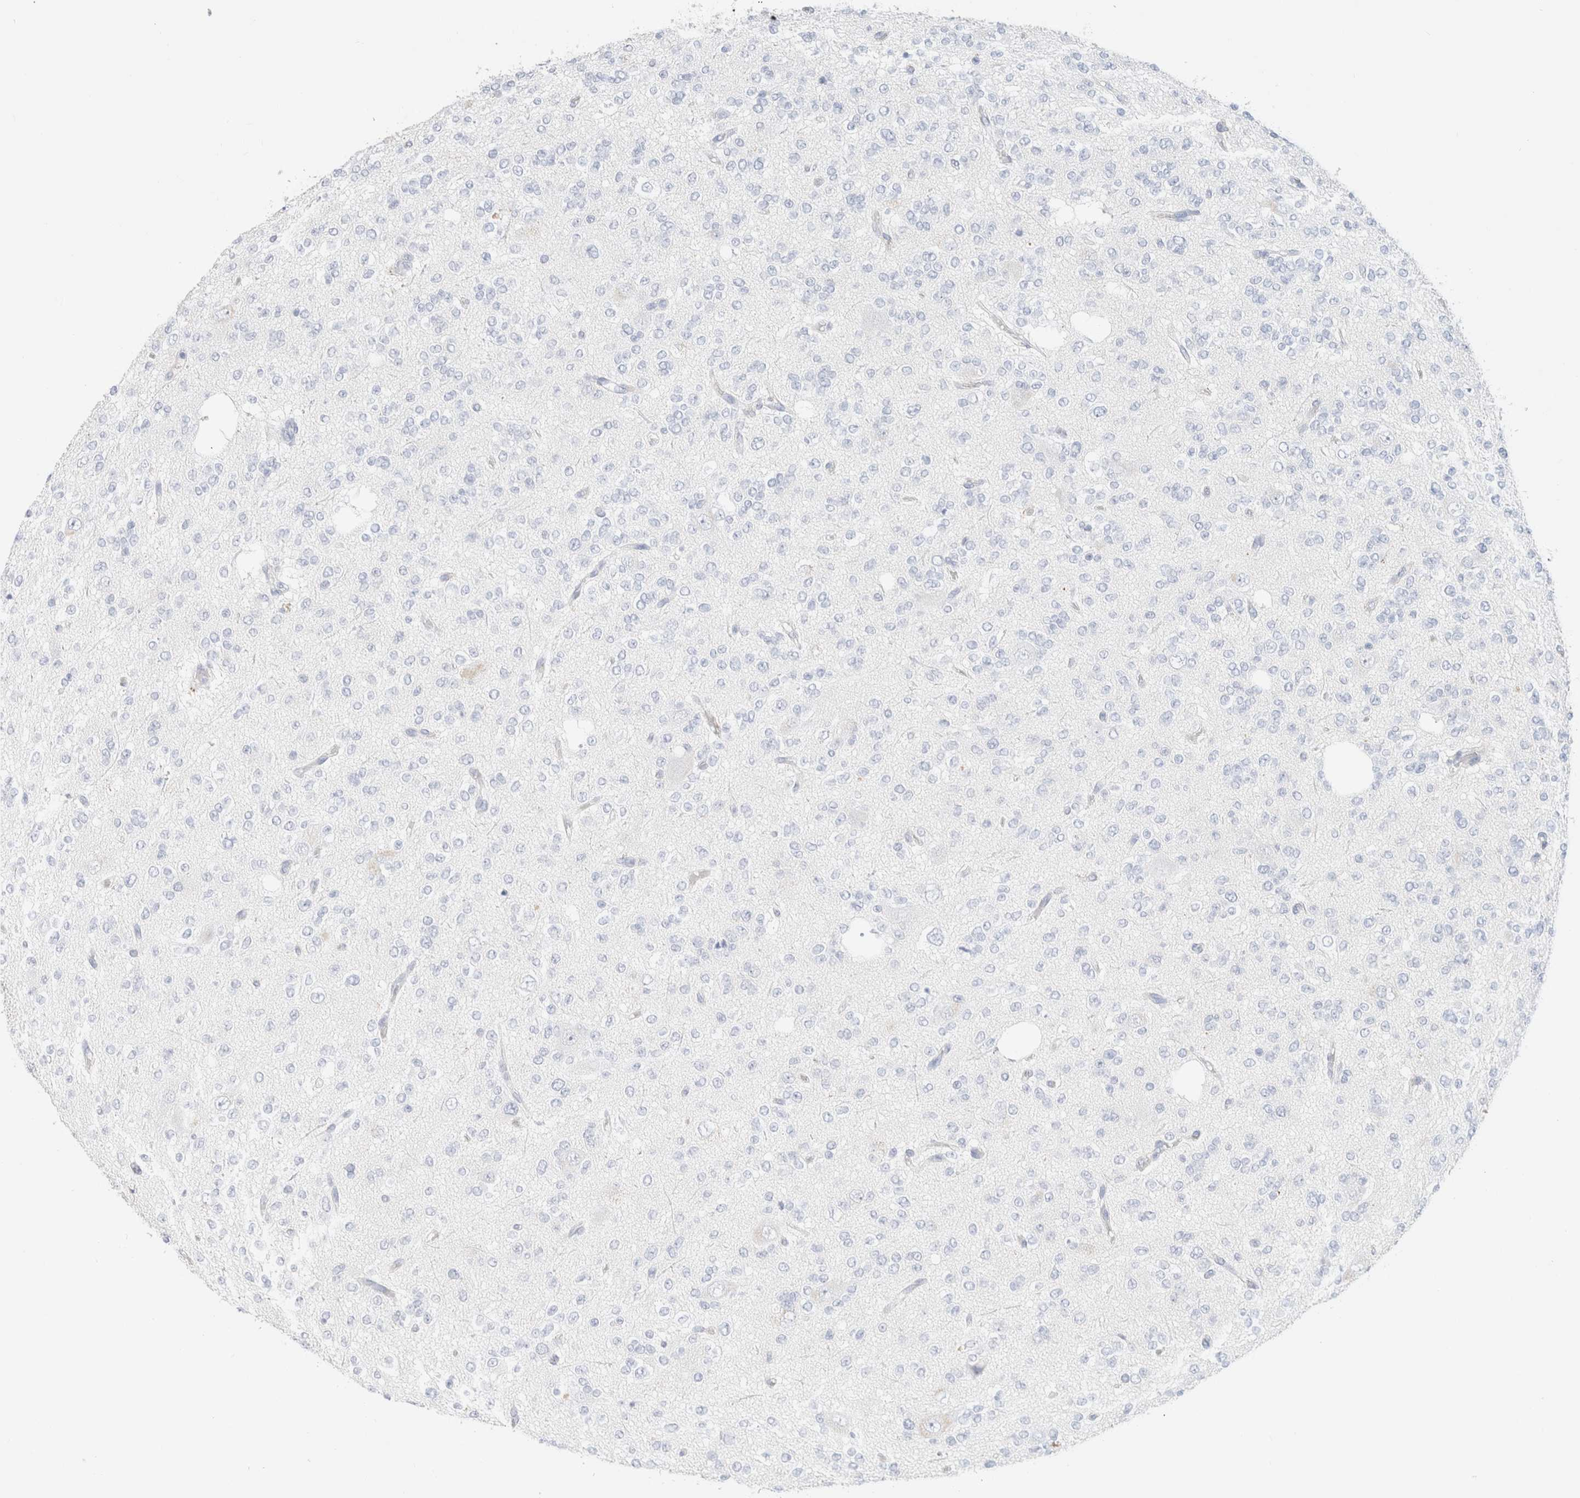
{"staining": {"intensity": "negative", "quantity": "none", "location": "none"}, "tissue": "glioma", "cell_type": "Tumor cells", "image_type": "cancer", "snomed": [{"axis": "morphology", "description": "Glioma, malignant, Low grade"}, {"axis": "topography", "description": "Brain"}], "caption": "This is an IHC histopathology image of human glioma. There is no positivity in tumor cells.", "gene": "CPQ", "patient": {"sex": "male", "age": 38}}